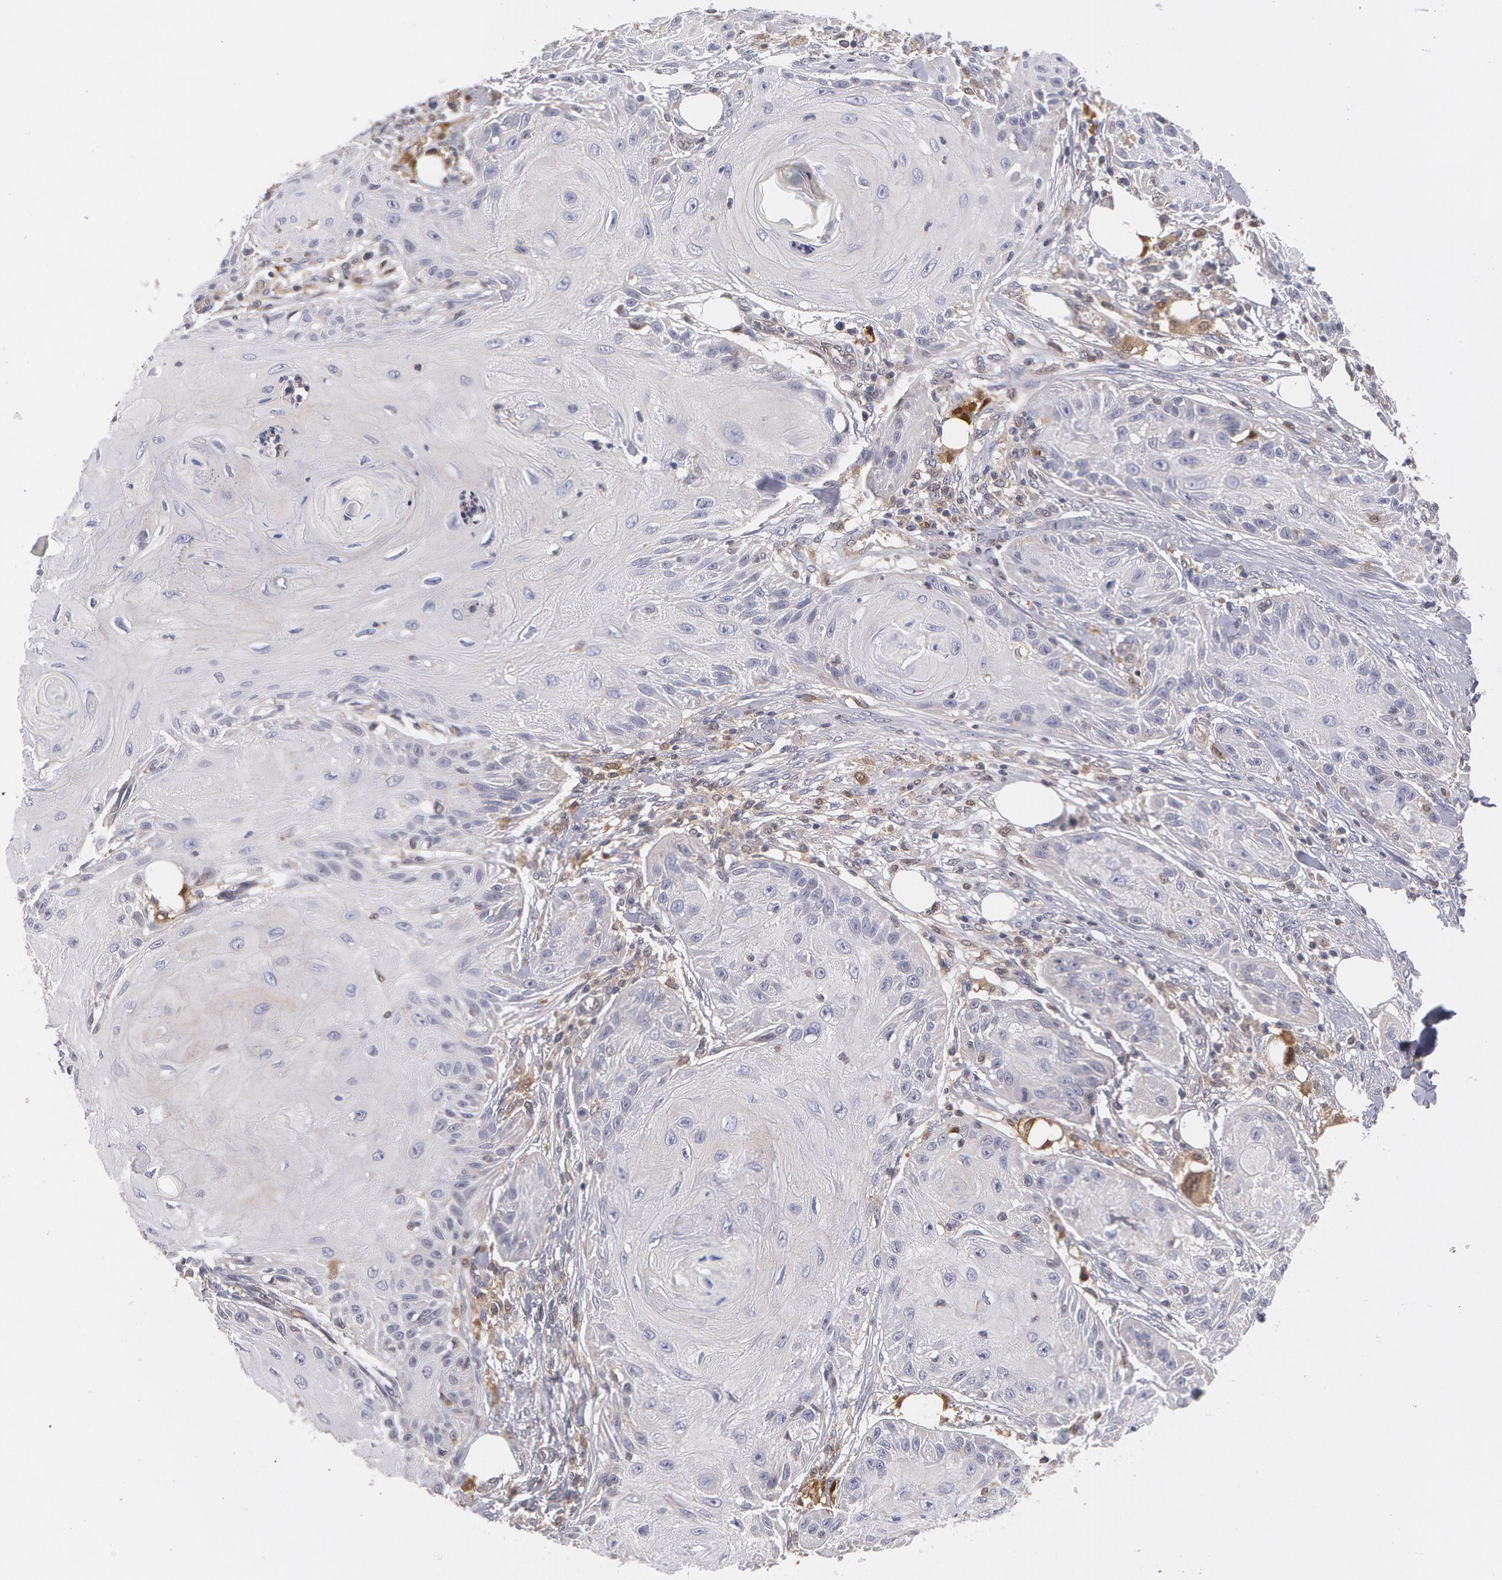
{"staining": {"intensity": "negative", "quantity": "none", "location": "none"}, "tissue": "skin cancer", "cell_type": "Tumor cells", "image_type": "cancer", "snomed": [{"axis": "morphology", "description": "Squamous cell carcinoma, NOS"}, {"axis": "topography", "description": "Skin"}], "caption": "Skin cancer stained for a protein using immunohistochemistry demonstrates no expression tumor cells.", "gene": "TXNRD1", "patient": {"sex": "female", "age": 88}}